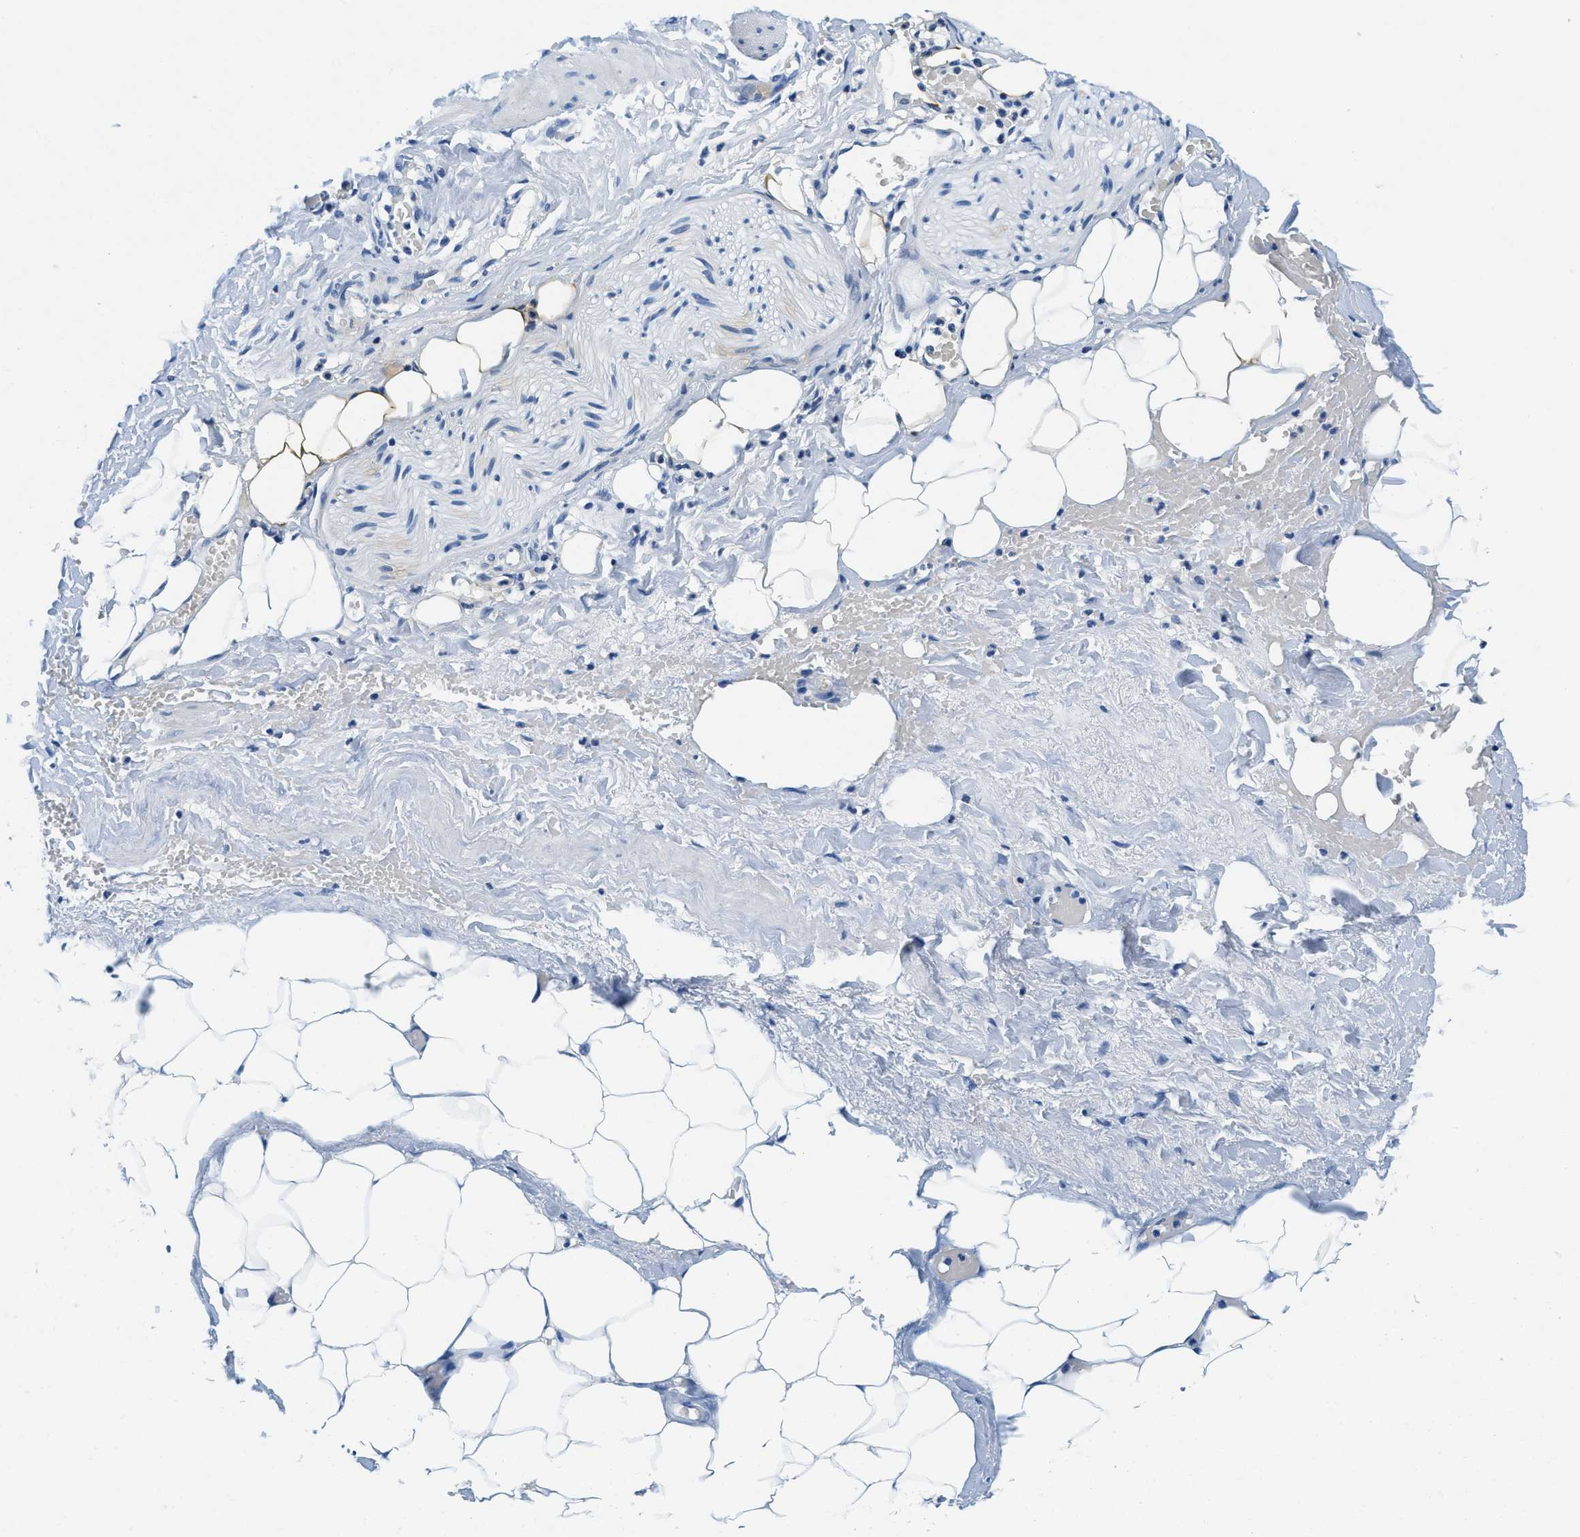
{"staining": {"intensity": "negative", "quantity": "none", "location": "none"}, "tissue": "adipose tissue", "cell_type": "Adipocytes", "image_type": "normal", "snomed": [{"axis": "morphology", "description": "Normal tissue, NOS"}, {"axis": "topography", "description": "Soft tissue"}, {"axis": "topography", "description": "Vascular tissue"}], "caption": "The image shows no significant expression in adipocytes of adipose tissue. The staining was performed using DAB (3,3'-diaminobenzidine) to visualize the protein expression in brown, while the nuclei were stained in blue with hematoxylin (Magnification: 20x).", "gene": "GSTM3", "patient": {"sex": "female", "age": 35}}